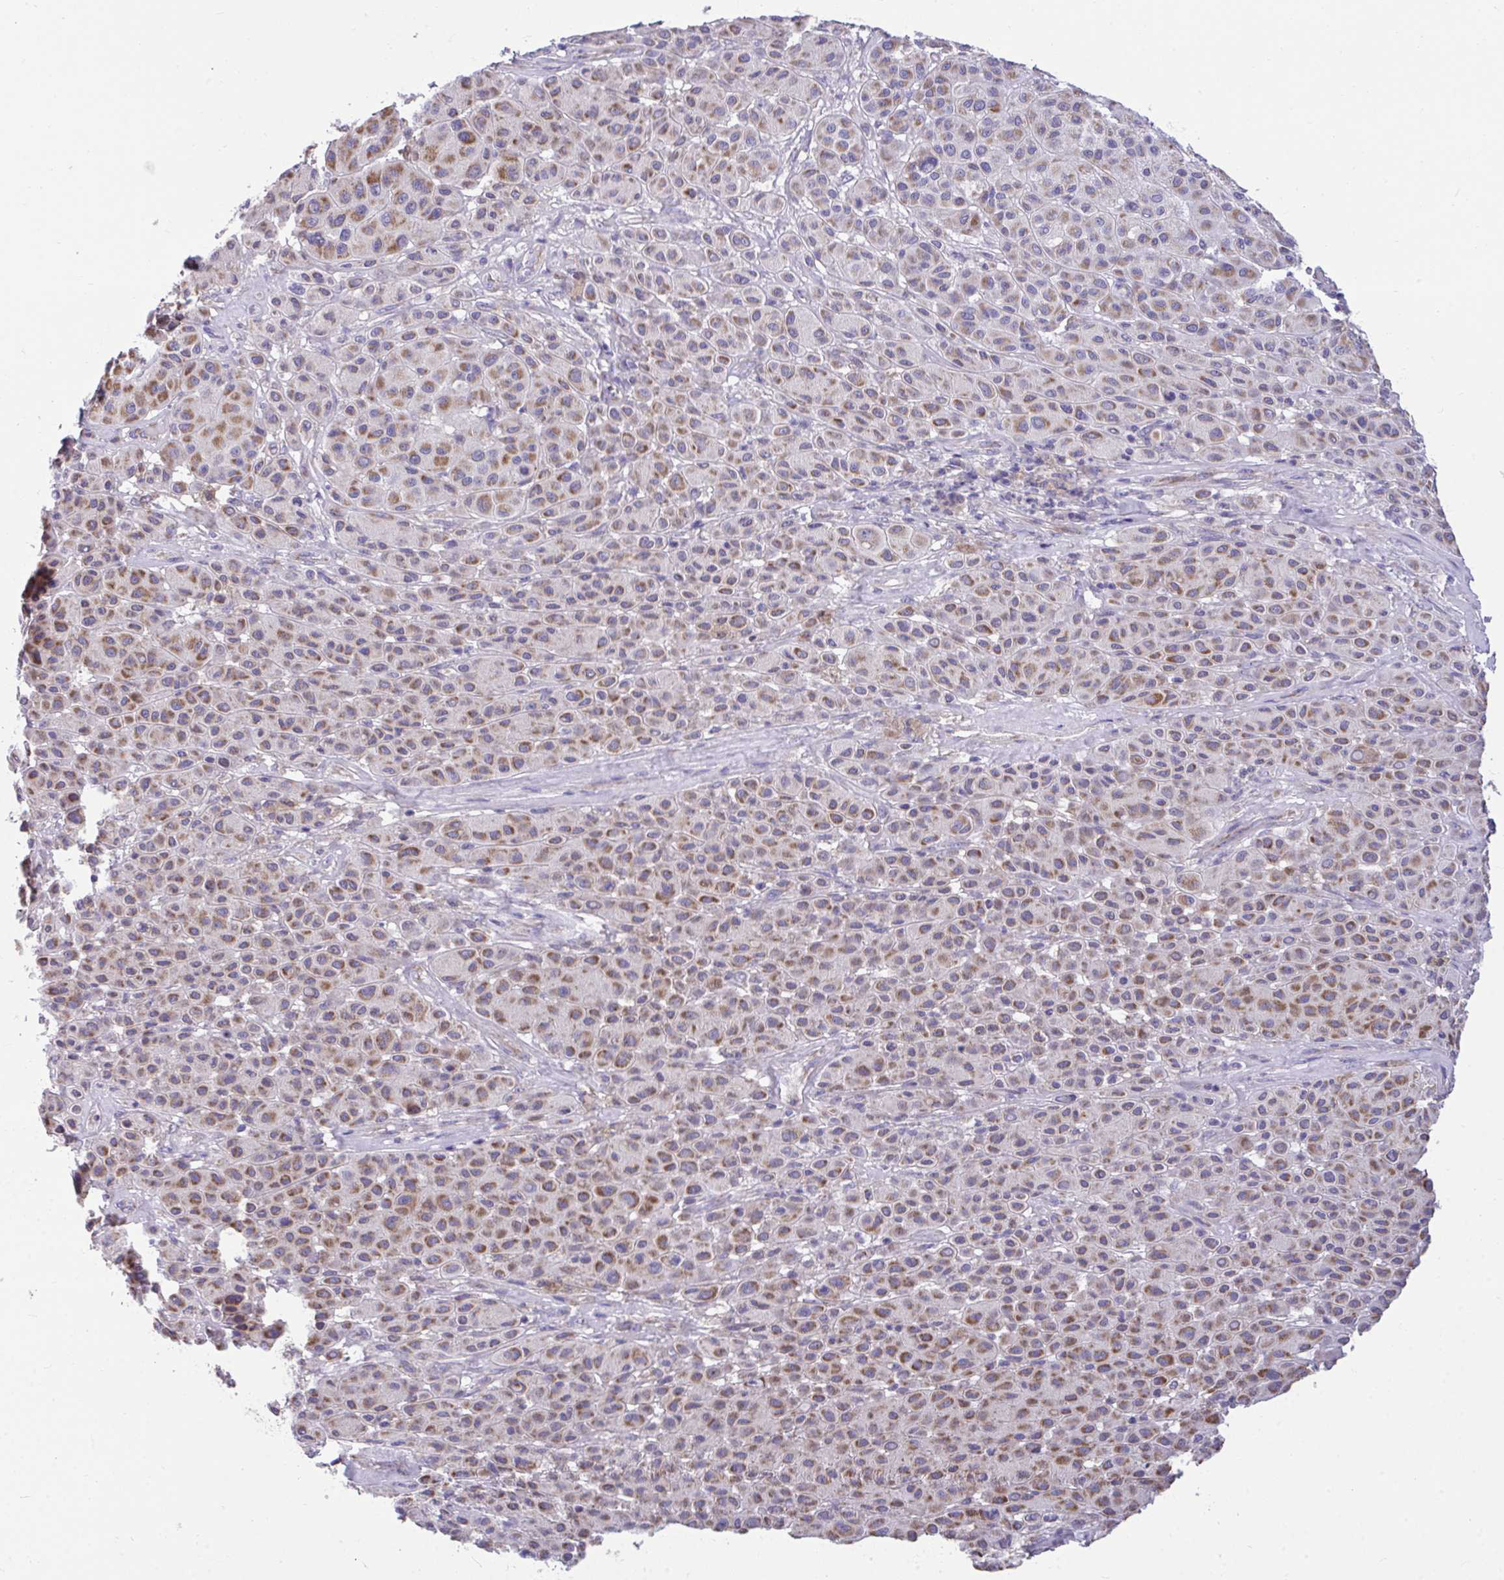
{"staining": {"intensity": "moderate", "quantity": ">75%", "location": "cytoplasmic/membranous"}, "tissue": "melanoma", "cell_type": "Tumor cells", "image_type": "cancer", "snomed": [{"axis": "morphology", "description": "Malignant melanoma, Metastatic site"}, {"axis": "topography", "description": "Smooth muscle"}], "caption": "Protein expression by IHC displays moderate cytoplasmic/membranous staining in approximately >75% of tumor cells in malignant melanoma (metastatic site). The staining was performed using DAB, with brown indicating positive protein expression. Nuclei are stained blue with hematoxylin.", "gene": "SARS2", "patient": {"sex": "male", "age": 41}}